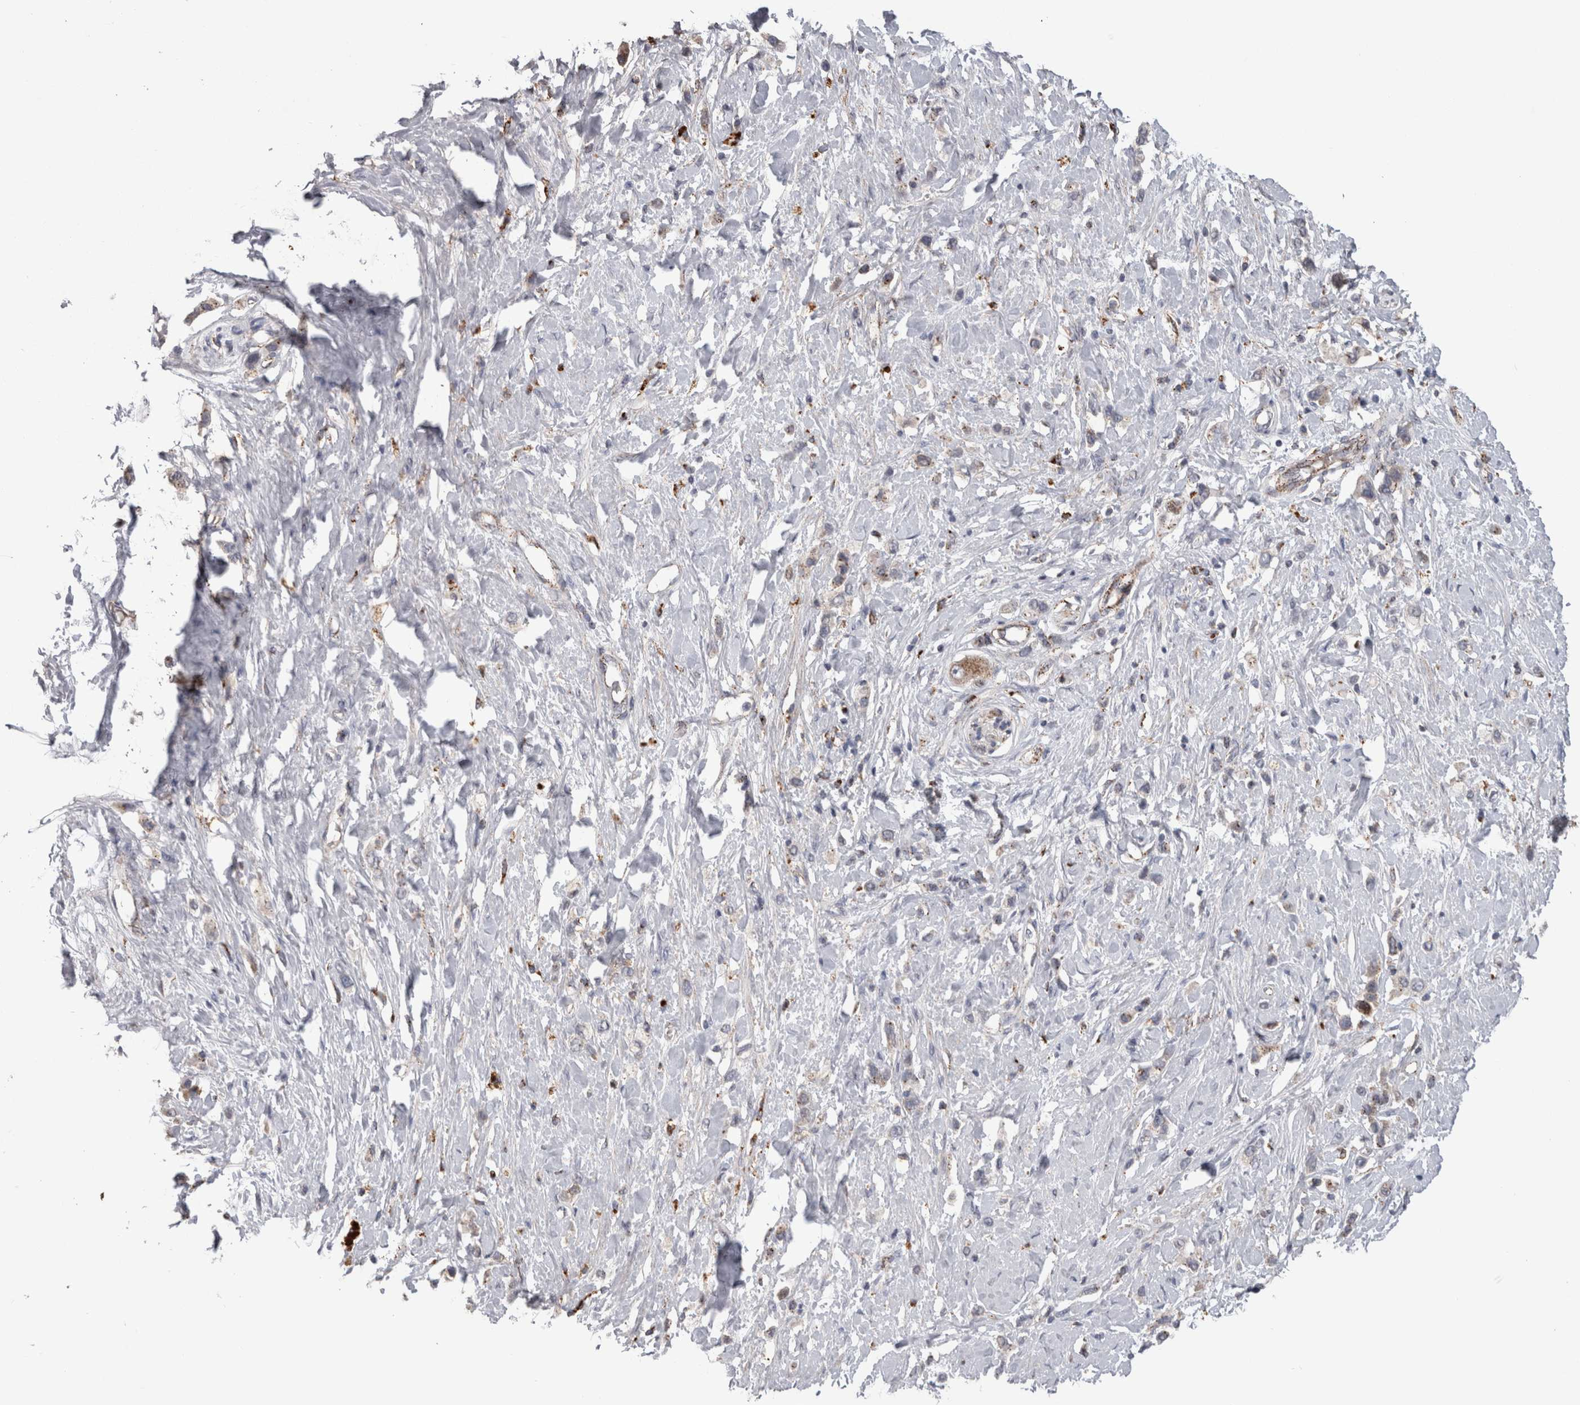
{"staining": {"intensity": "negative", "quantity": "none", "location": "none"}, "tissue": "stomach cancer", "cell_type": "Tumor cells", "image_type": "cancer", "snomed": [{"axis": "morphology", "description": "Adenocarcinoma, NOS"}, {"axis": "topography", "description": "Stomach"}], "caption": "Histopathology image shows no significant protein staining in tumor cells of stomach adenocarcinoma.", "gene": "CTSZ", "patient": {"sex": "female", "age": 65}}